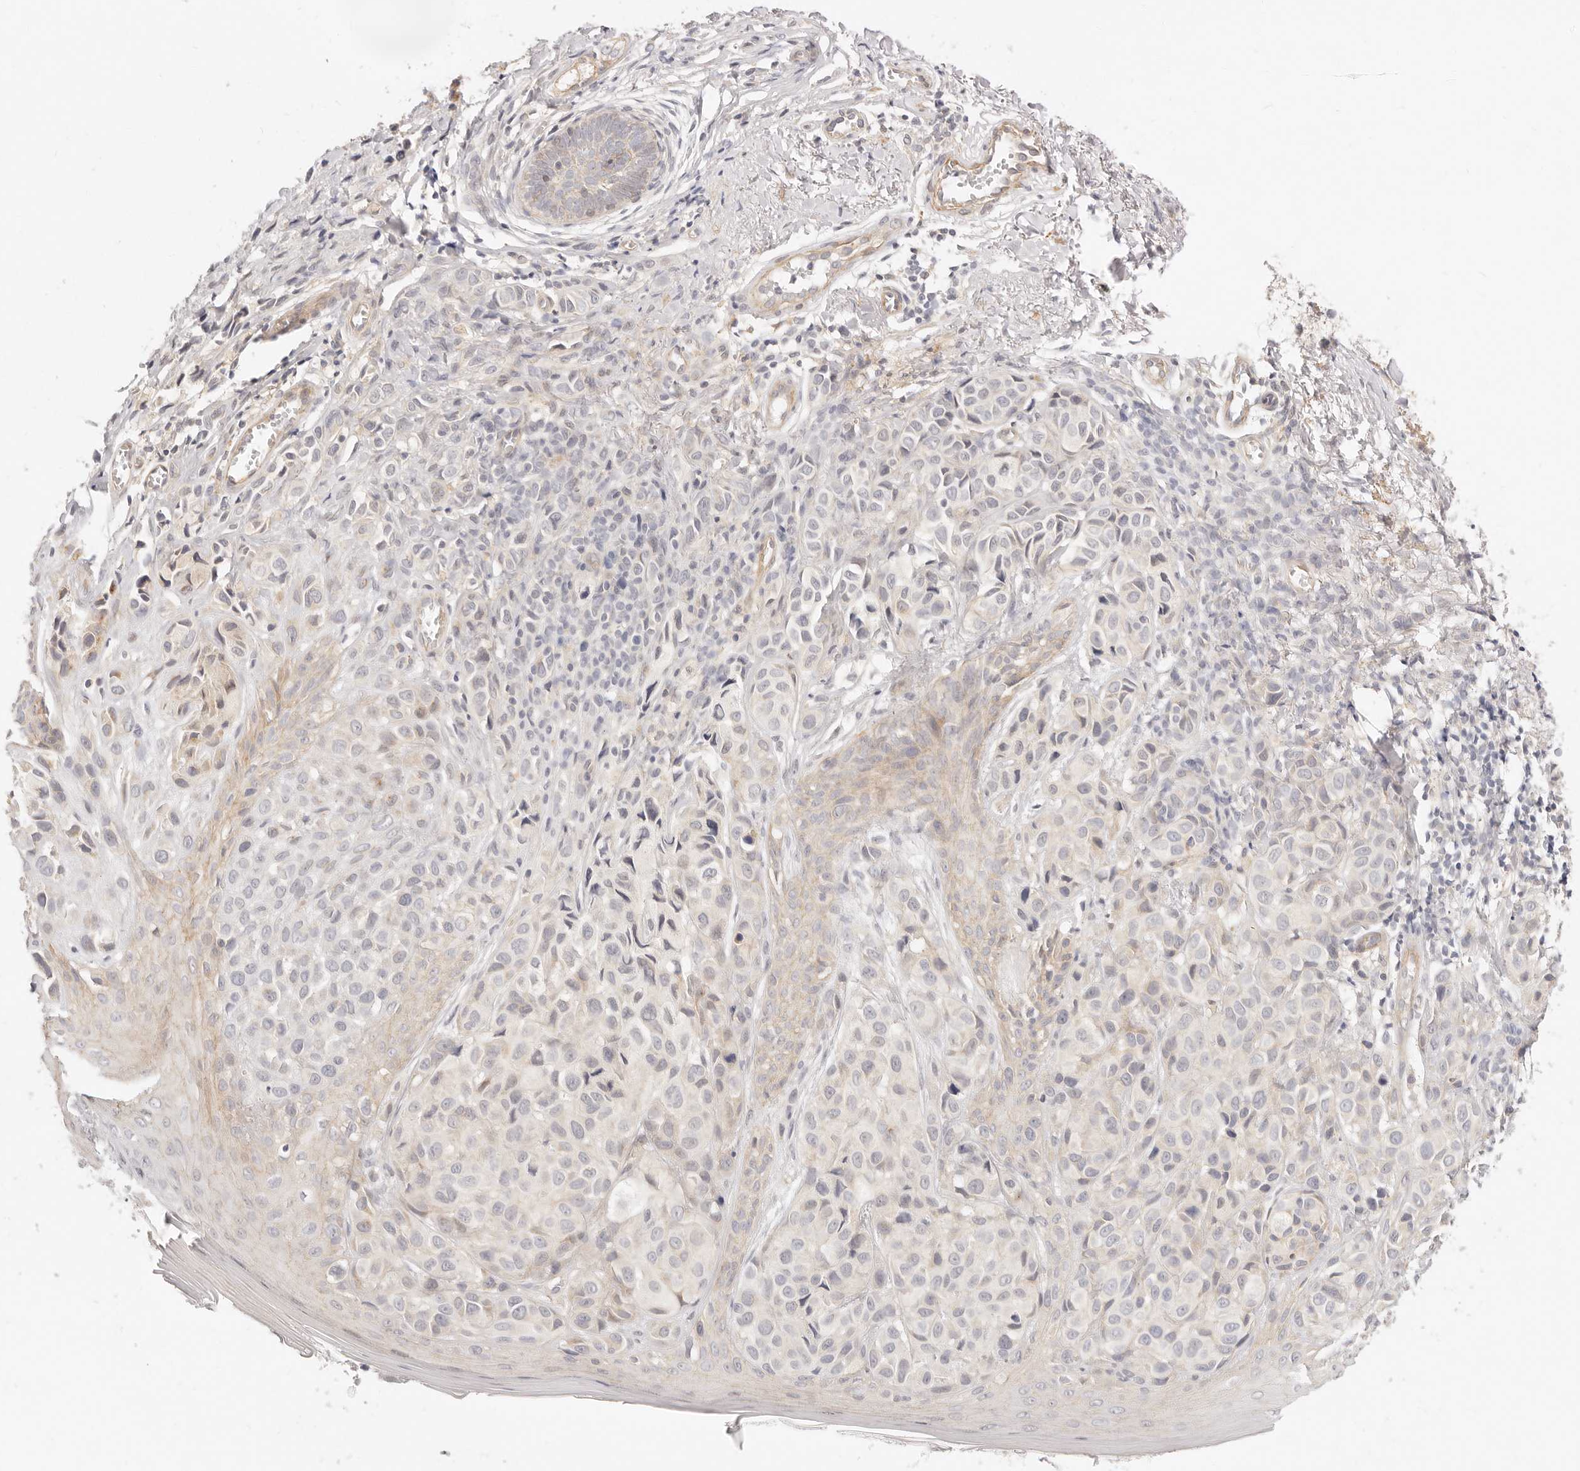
{"staining": {"intensity": "negative", "quantity": "none", "location": "none"}, "tissue": "melanoma", "cell_type": "Tumor cells", "image_type": "cancer", "snomed": [{"axis": "morphology", "description": "Malignant melanoma, NOS"}, {"axis": "topography", "description": "Skin"}], "caption": "Immunohistochemical staining of melanoma exhibits no significant positivity in tumor cells.", "gene": "UBXN10", "patient": {"sex": "female", "age": 58}}